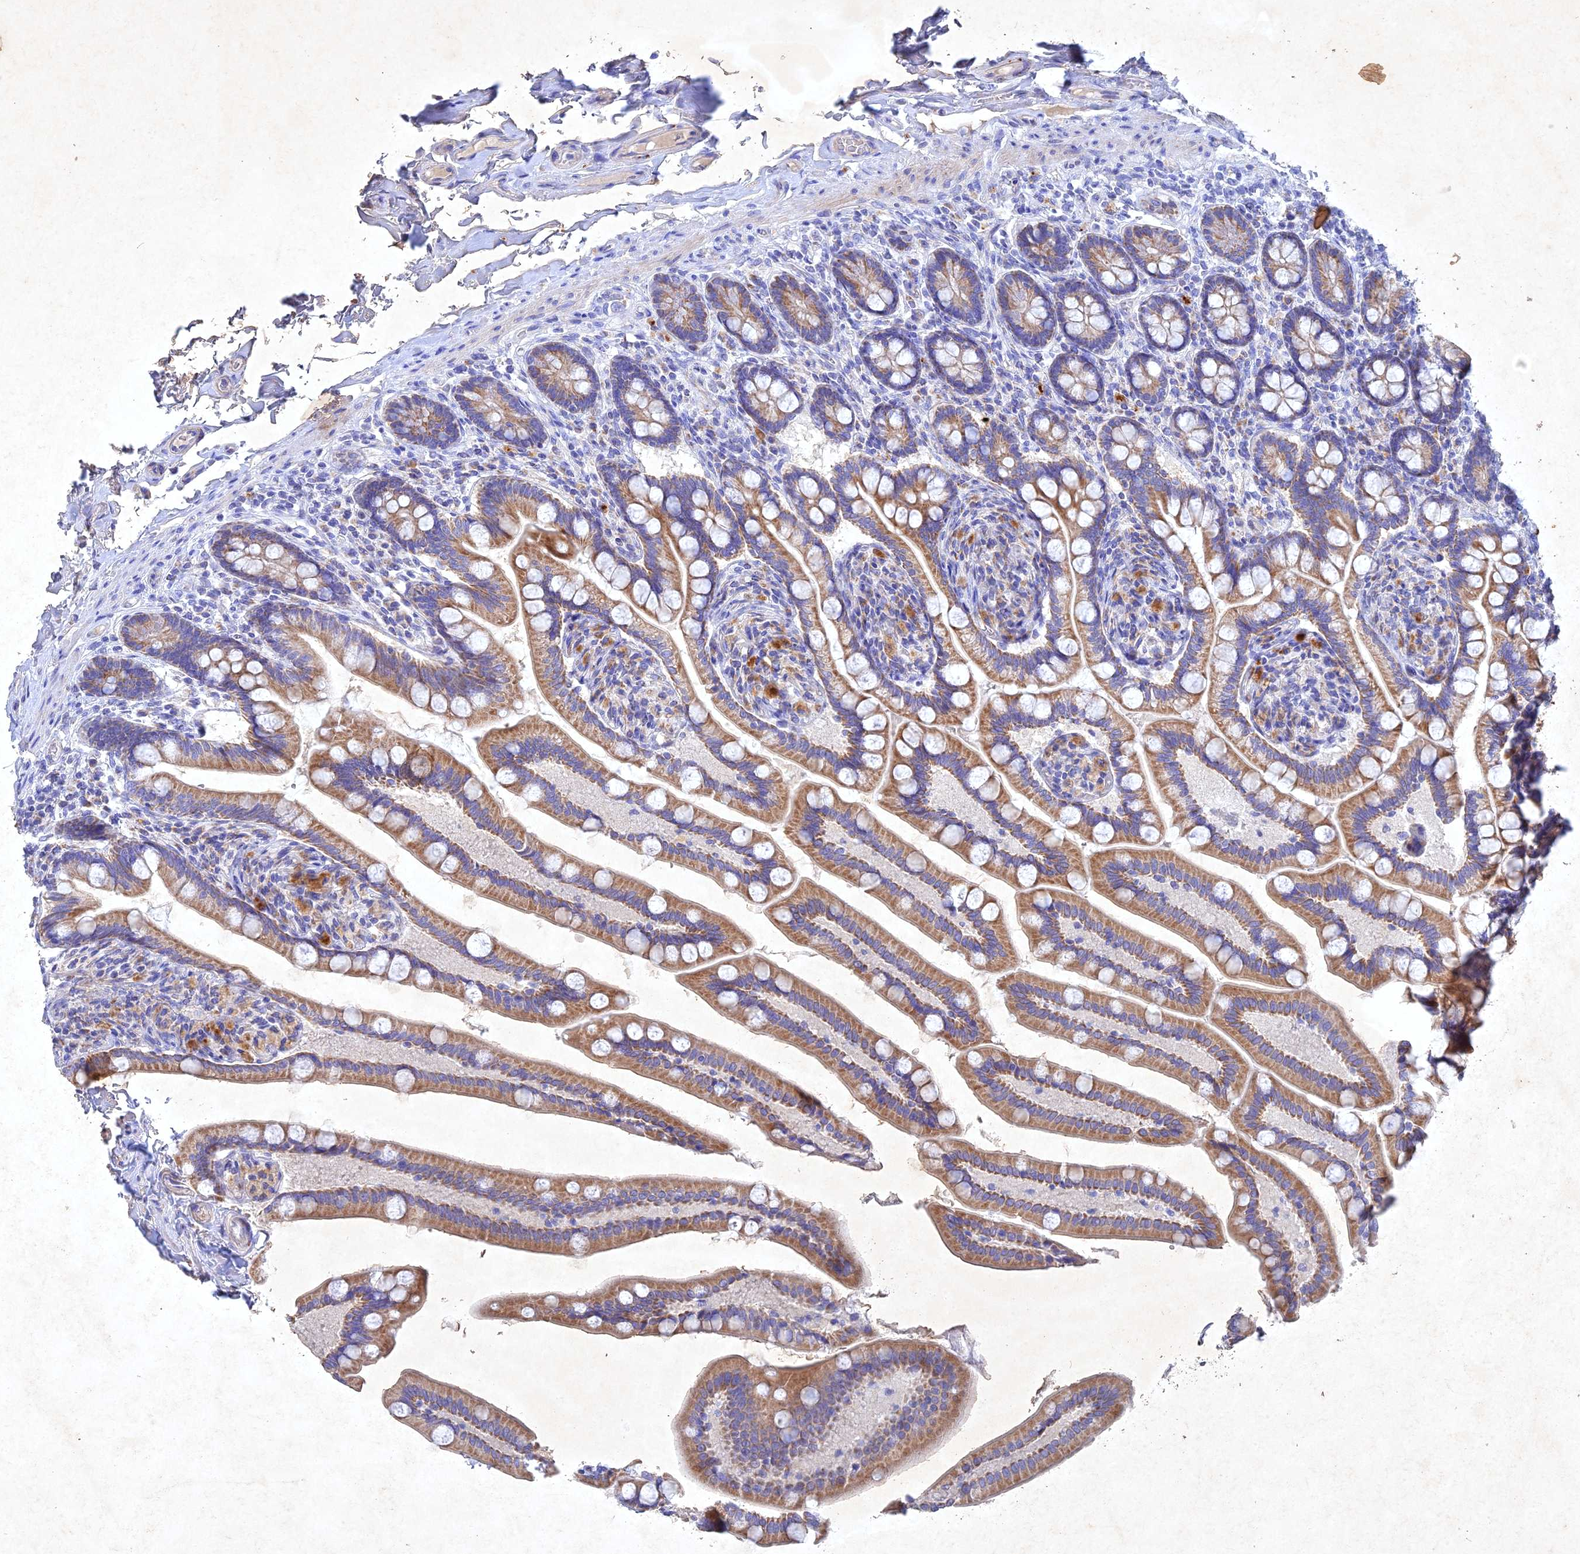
{"staining": {"intensity": "moderate", "quantity": ">75%", "location": "cytoplasmic/membranous"}, "tissue": "small intestine", "cell_type": "Glandular cells", "image_type": "normal", "snomed": [{"axis": "morphology", "description": "Normal tissue, NOS"}, {"axis": "topography", "description": "Small intestine"}], "caption": "Small intestine was stained to show a protein in brown. There is medium levels of moderate cytoplasmic/membranous staining in about >75% of glandular cells.", "gene": "NDUFV1", "patient": {"sex": "female", "age": 64}}